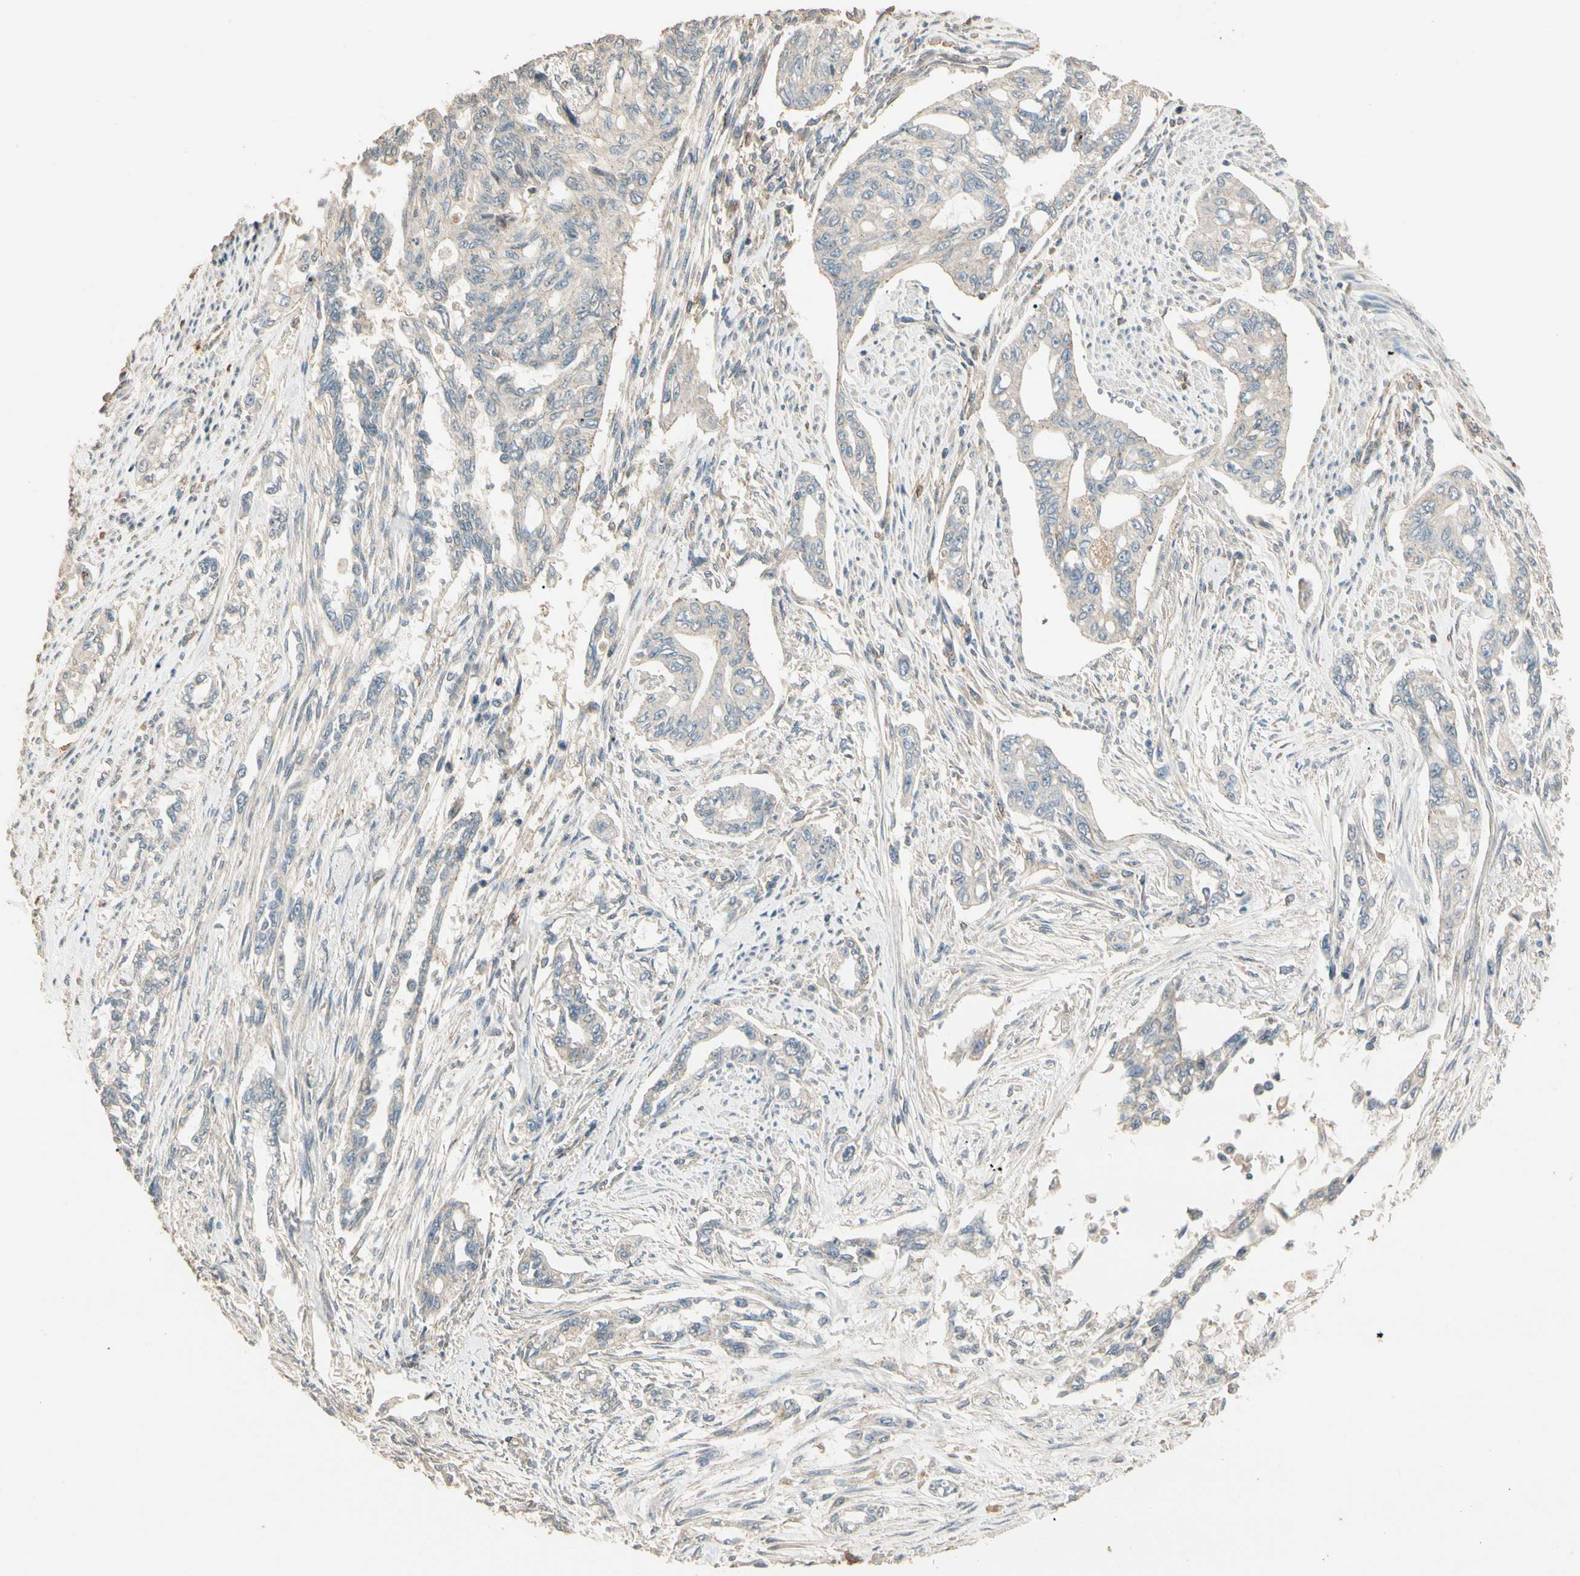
{"staining": {"intensity": "negative", "quantity": "none", "location": "none"}, "tissue": "pancreatic cancer", "cell_type": "Tumor cells", "image_type": "cancer", "snomed": [{"axis": "morphology", "description": "Normal tissue, NOS"}, {"axis": "topography", "description": "Pancreas"}], "caption": "Tumor cells are negative for protein expression in human pancreatic cancer.", "gene": "CDH6", "patient": {"sex": "male", "age": 42}}